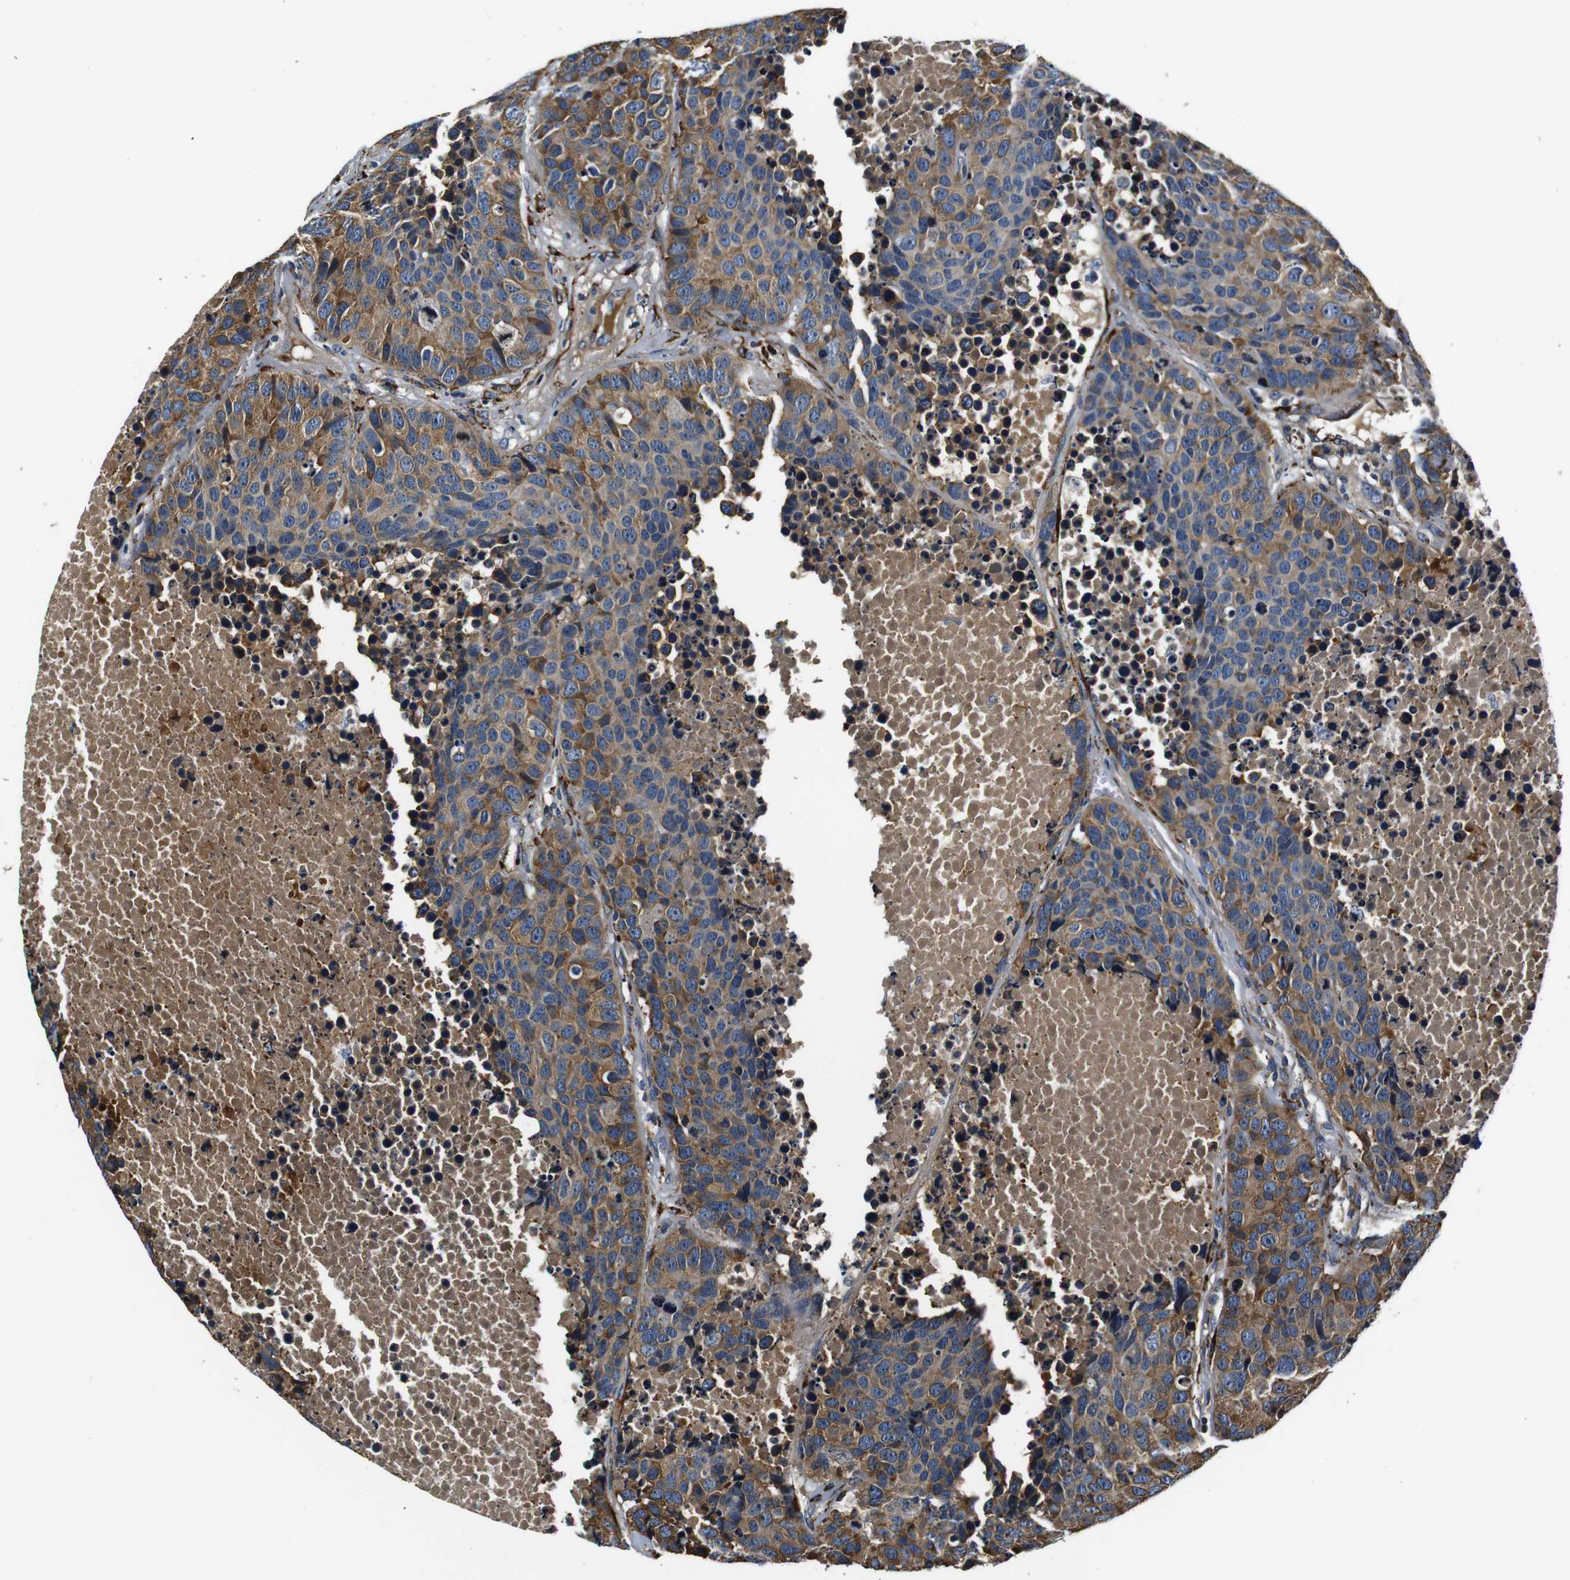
{"staining": {"intensity": "moderate", "quantity": ">75%", "location": "cytoplasmic/membranous"}, "tissue": "carcinoid", "cell_type": "Tumor cells", "image_type": "cancer", "snomed": [{"axis": "morphology", "description": "Carcinoid, malignant, NOS"}, {"axis": "topography", "description": "Lung"}], "caption": "A photomicrograph showing moderate cytoplasmic/membranous staining in approximately >75% of tumor cells in malignant carcinoid, as visualized by brown immunohistochemical staining.", "gene": "COL1A1", "patient": {"sex": "male", "age": 60}}